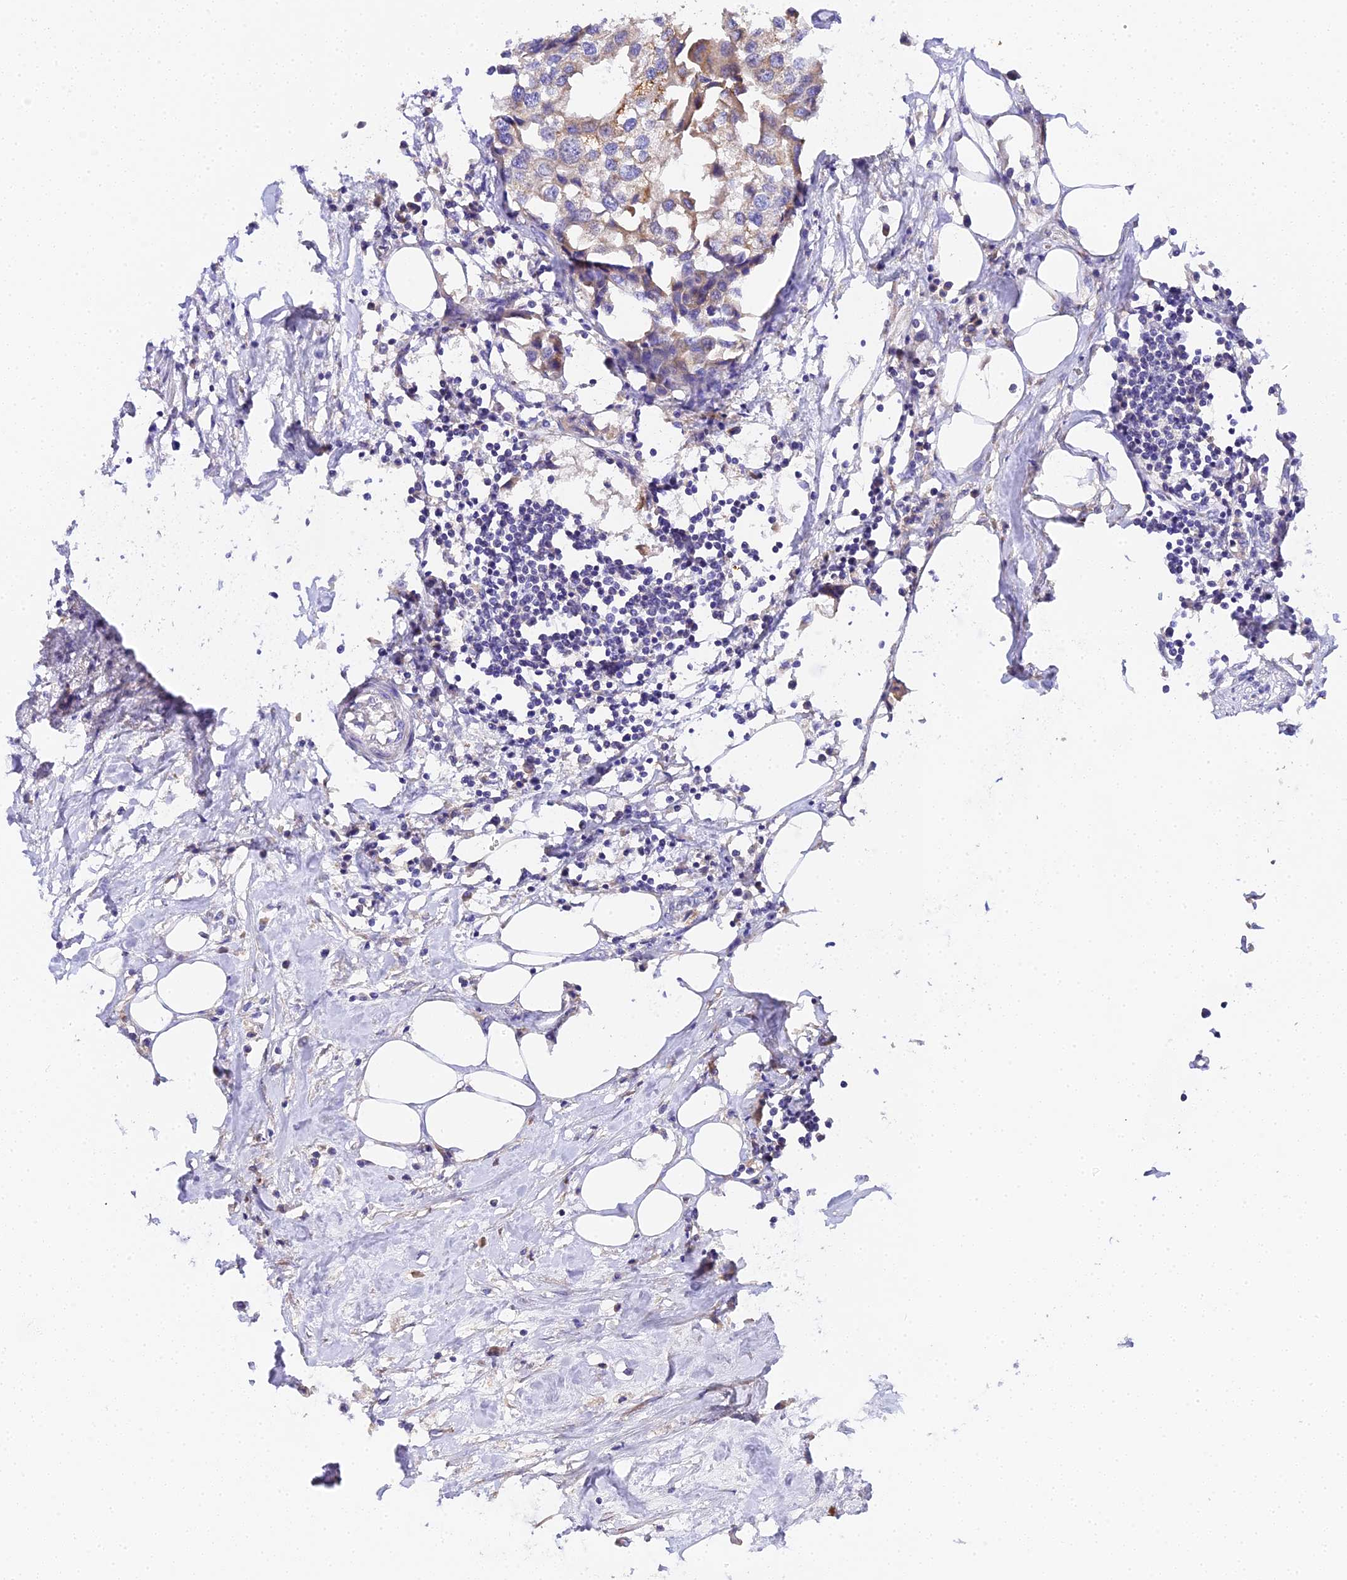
{"staining": {"intensity": "moderate", "quantity": "<25%", "location": "cytoplasmic/membranous"}, "tissue": "urothelial cancer", "cell_type": "Tumor cells", "image_type": "cancer", "snomed": [{"axis": "morphology", "description": "Urothelial carcinoma, High grade"}, {"axis": "topography", "description": "Urinary bladder"}], "caption": "Urothelial cancer stained with DAB immunohistochemistry reveals low levels of moderate cytoplasmic/membranous positivity in approximately <25% of tumor cells.", "gene": "SCX", "patient": {"sex": "male", "age": 64}}